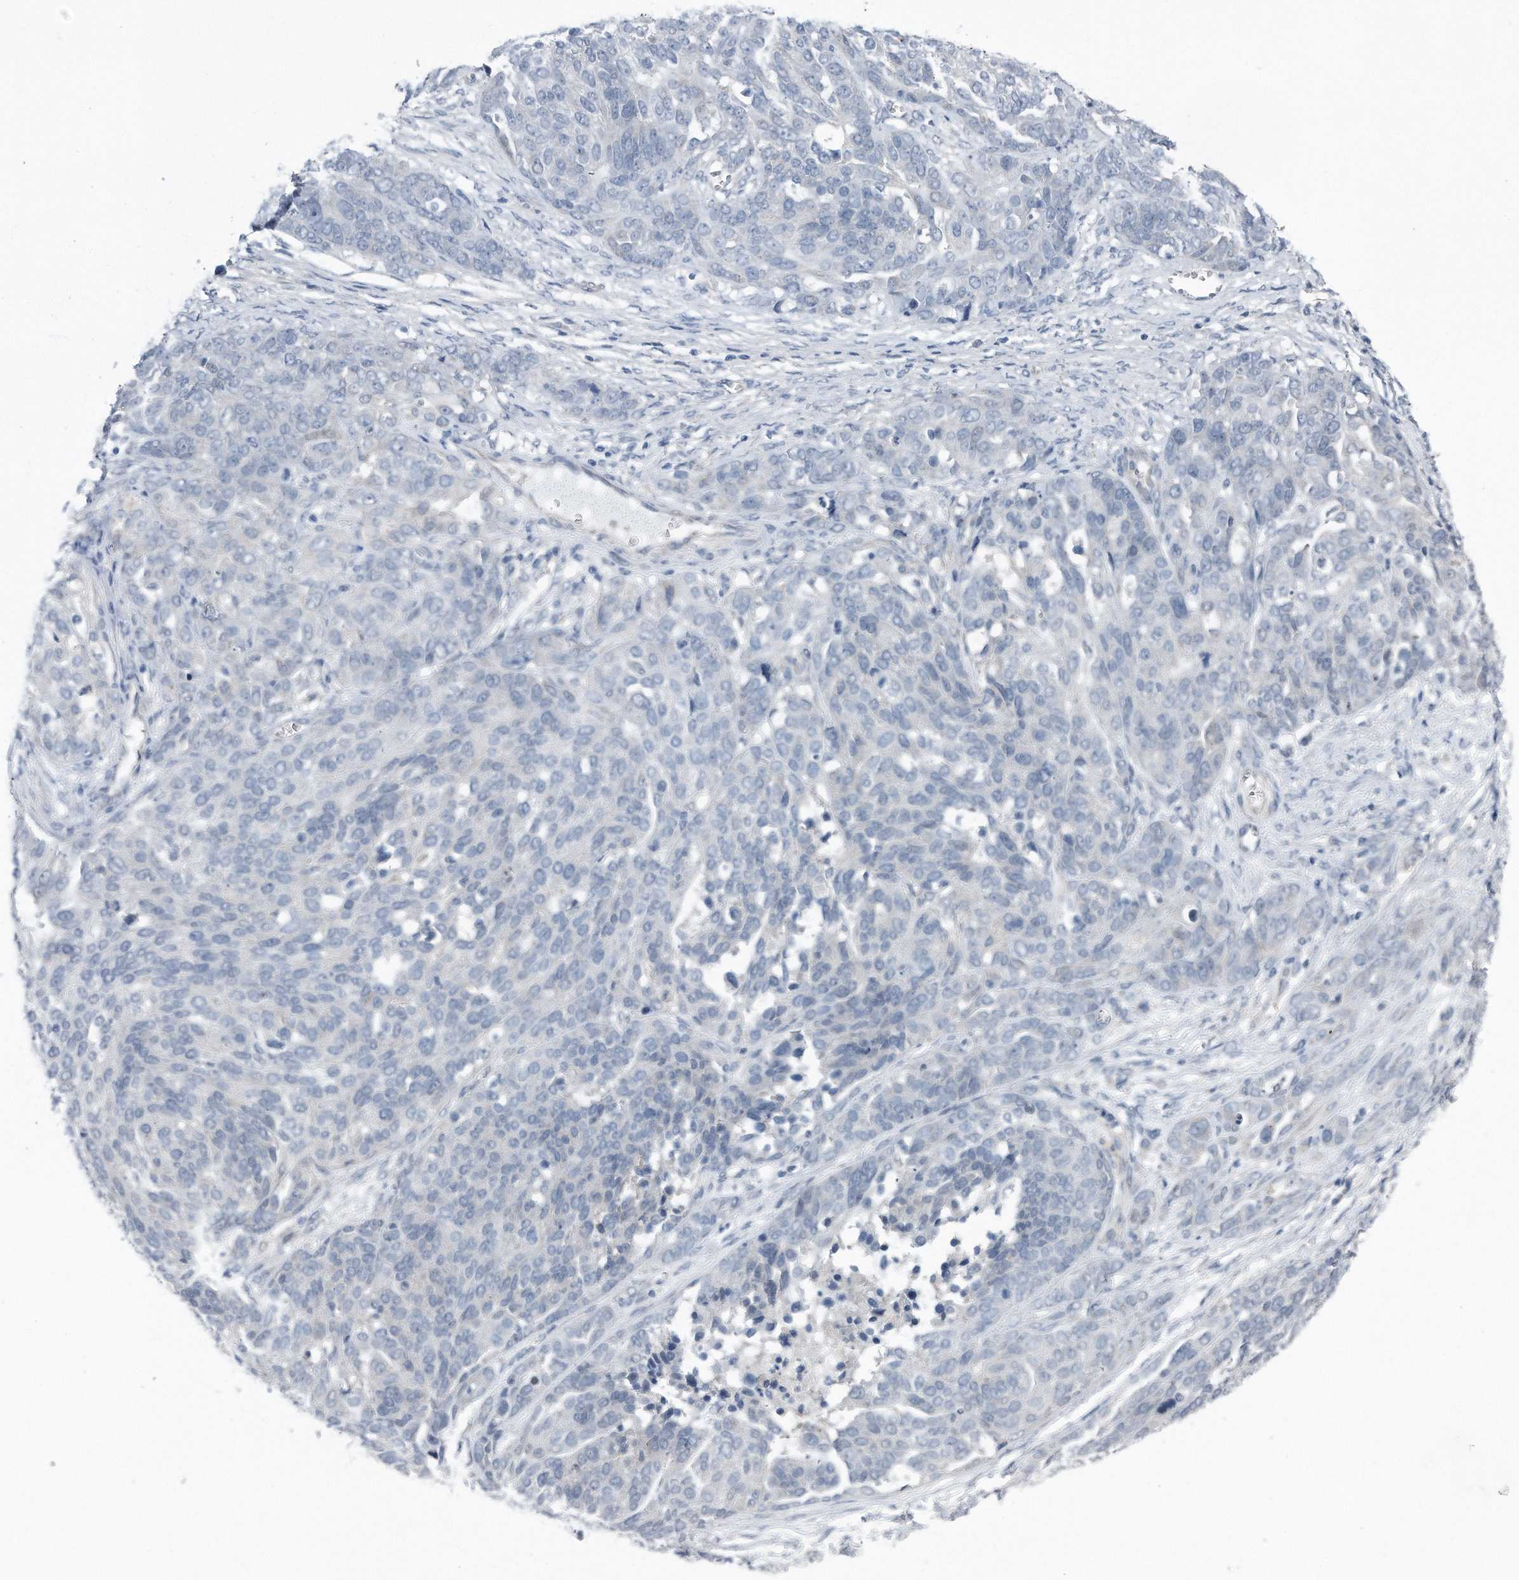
{"staining": {"intensity": "negative", "quantity": "none", "location": "none"}, "tissue": "ovarian cancer", "cell_type": "Tumor cells", "image_type": "cancer", "snomed": [{"axis": "morphology", "description": "Cystadenocarcinoma, serous, NOS"}, {"axis": "topography", "description": "Ovary"}], "caption": "High magnification brightfield microscopy of ovarian serous cystadenocarcinoma stained with DAB (brown) and counterstained with hematoxylin (blue): tumor cells show no significant staining.", "gene": "YRDC", "patient": {"sex": "female", "age": 44}}